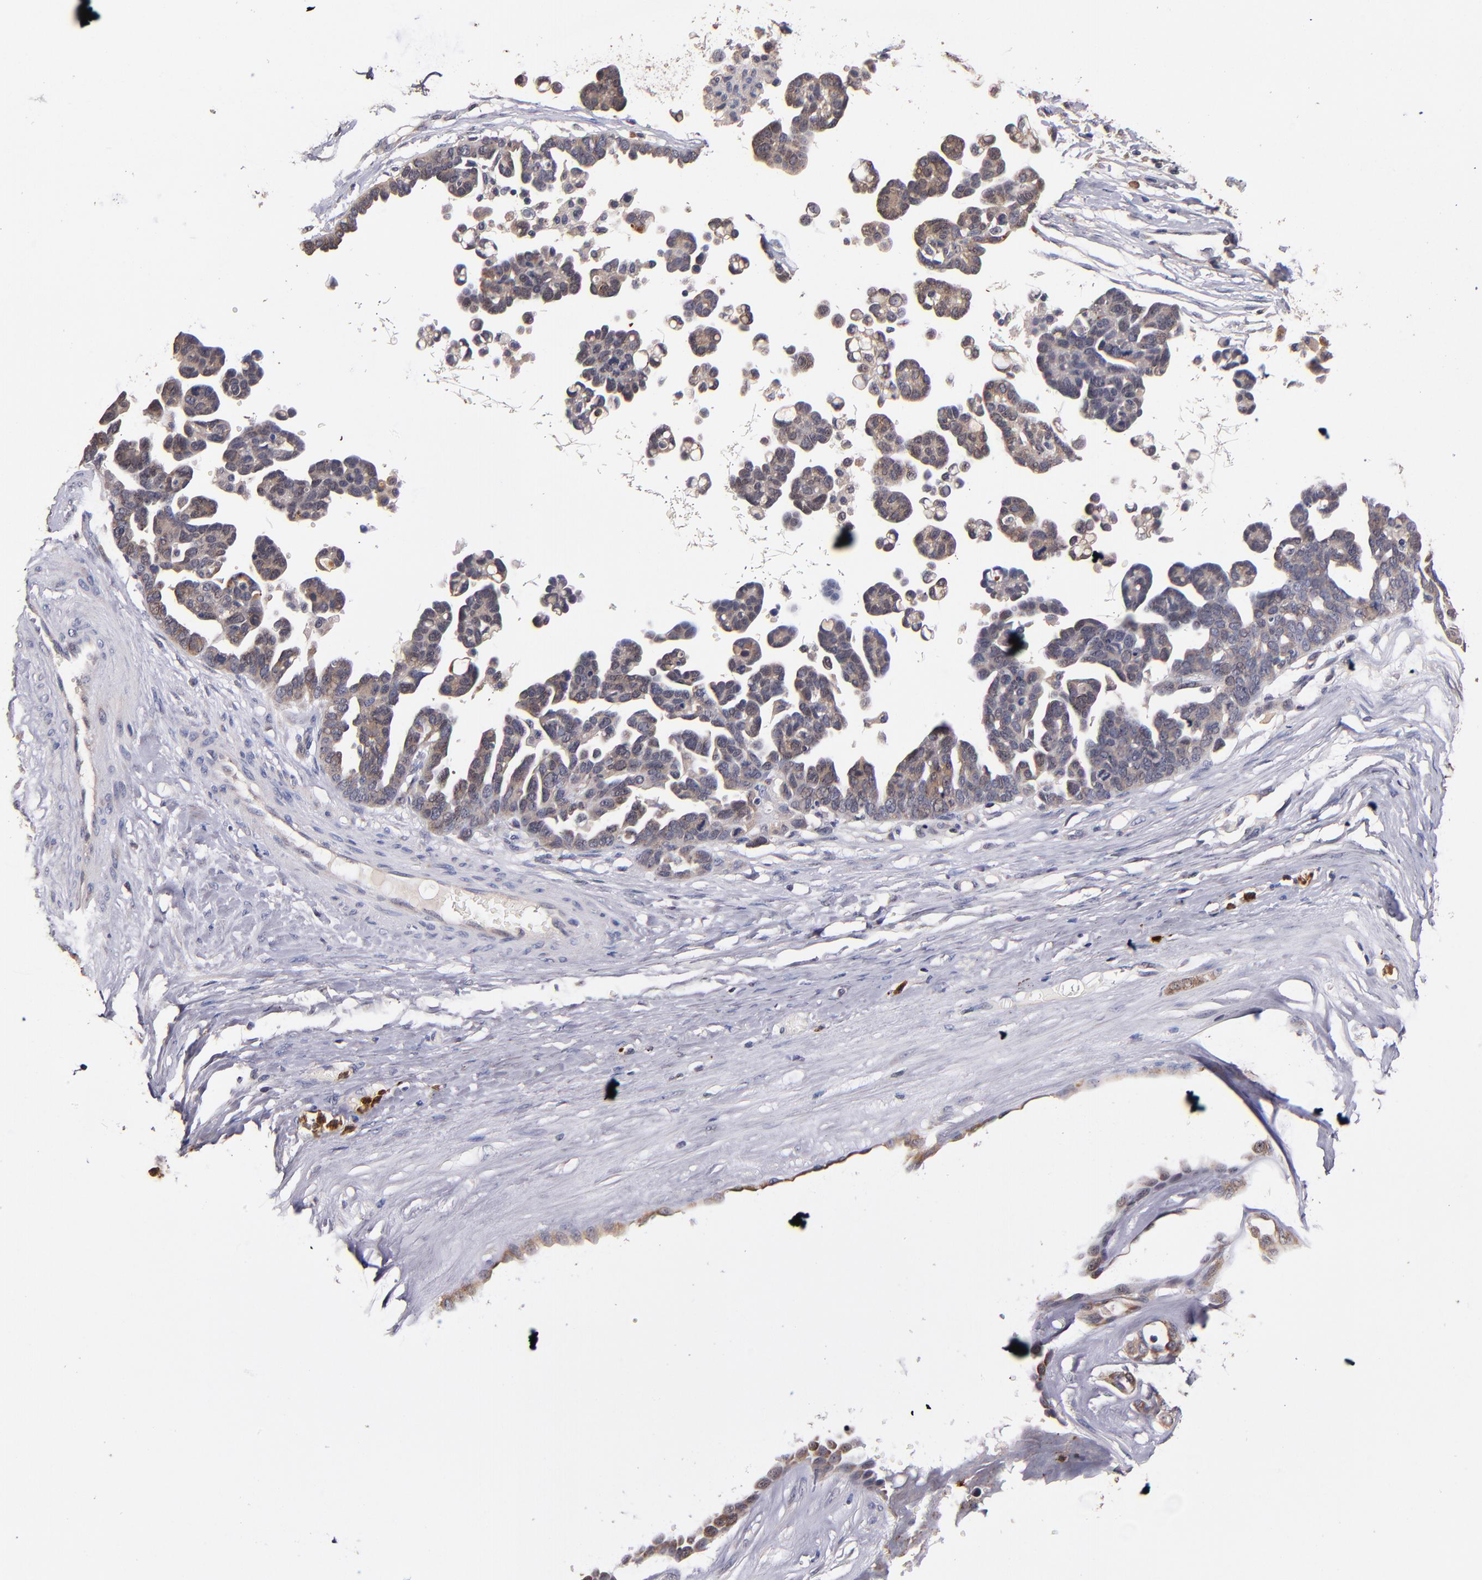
{"staining": {"intensity": "weak", "quantity": ">75%", "location": "cytoplasmic/membranous"}, "tissue": "ovarian cancer", "cell_type": "Tumor cells", "image_type": "cancer", "snomed": [{"axis": "morphology", "description": "Cystadenocarcinoma, serous, NOS"}, {"axis": "topography", "description": "Ovary"}], "caption": "Ovarian cancer (serous cystadenocarcinoma) stained for a protein reveals weak cytoplasmic/membranous positivity in tumor cells. (brown staining indicates protein expression, while blue staining denotes nuclei).", "gene": "TTLL12", "patient": {"sex": "female", "age": 54}}